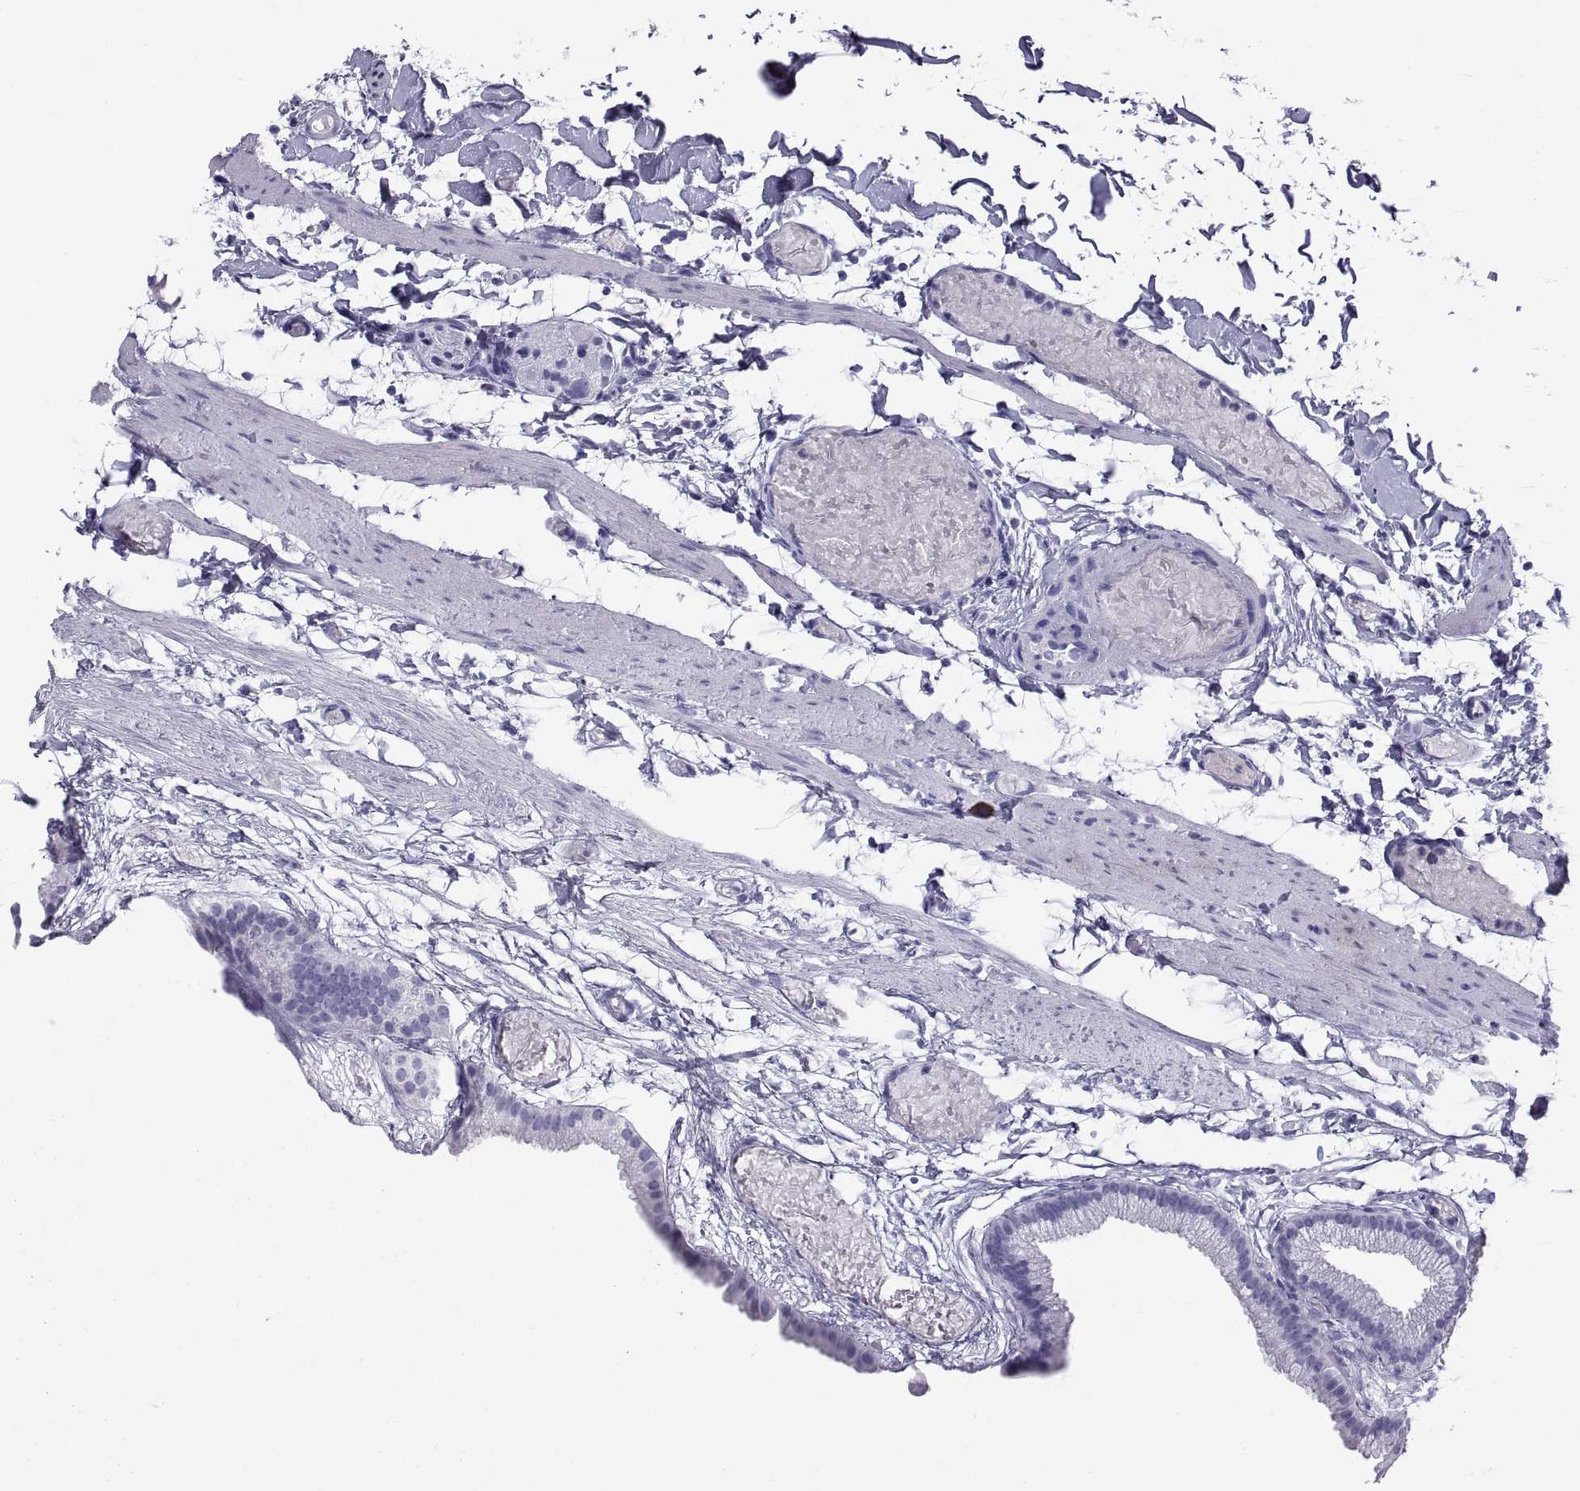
{"staining": {"intensity": "negative", "quantity": "none", "location": "none"}, "tissue": "gallbladder", "cell_type": "Glandular cells", "image_type": "normal", "snomed": [{"axis": "morphology", "description": "Normal tissue, NOS"}, {"axis": "topography", "description": "Gallbladder"}], "caption": "Immunohistochemistry (IHC) histopathology image of unremarkable gallbladder: gallbladder stained with DAB shows no significant protein staining in glandular cells.", "gene": "CT47A10", "patient": {"sex": "female", "age": 45}}